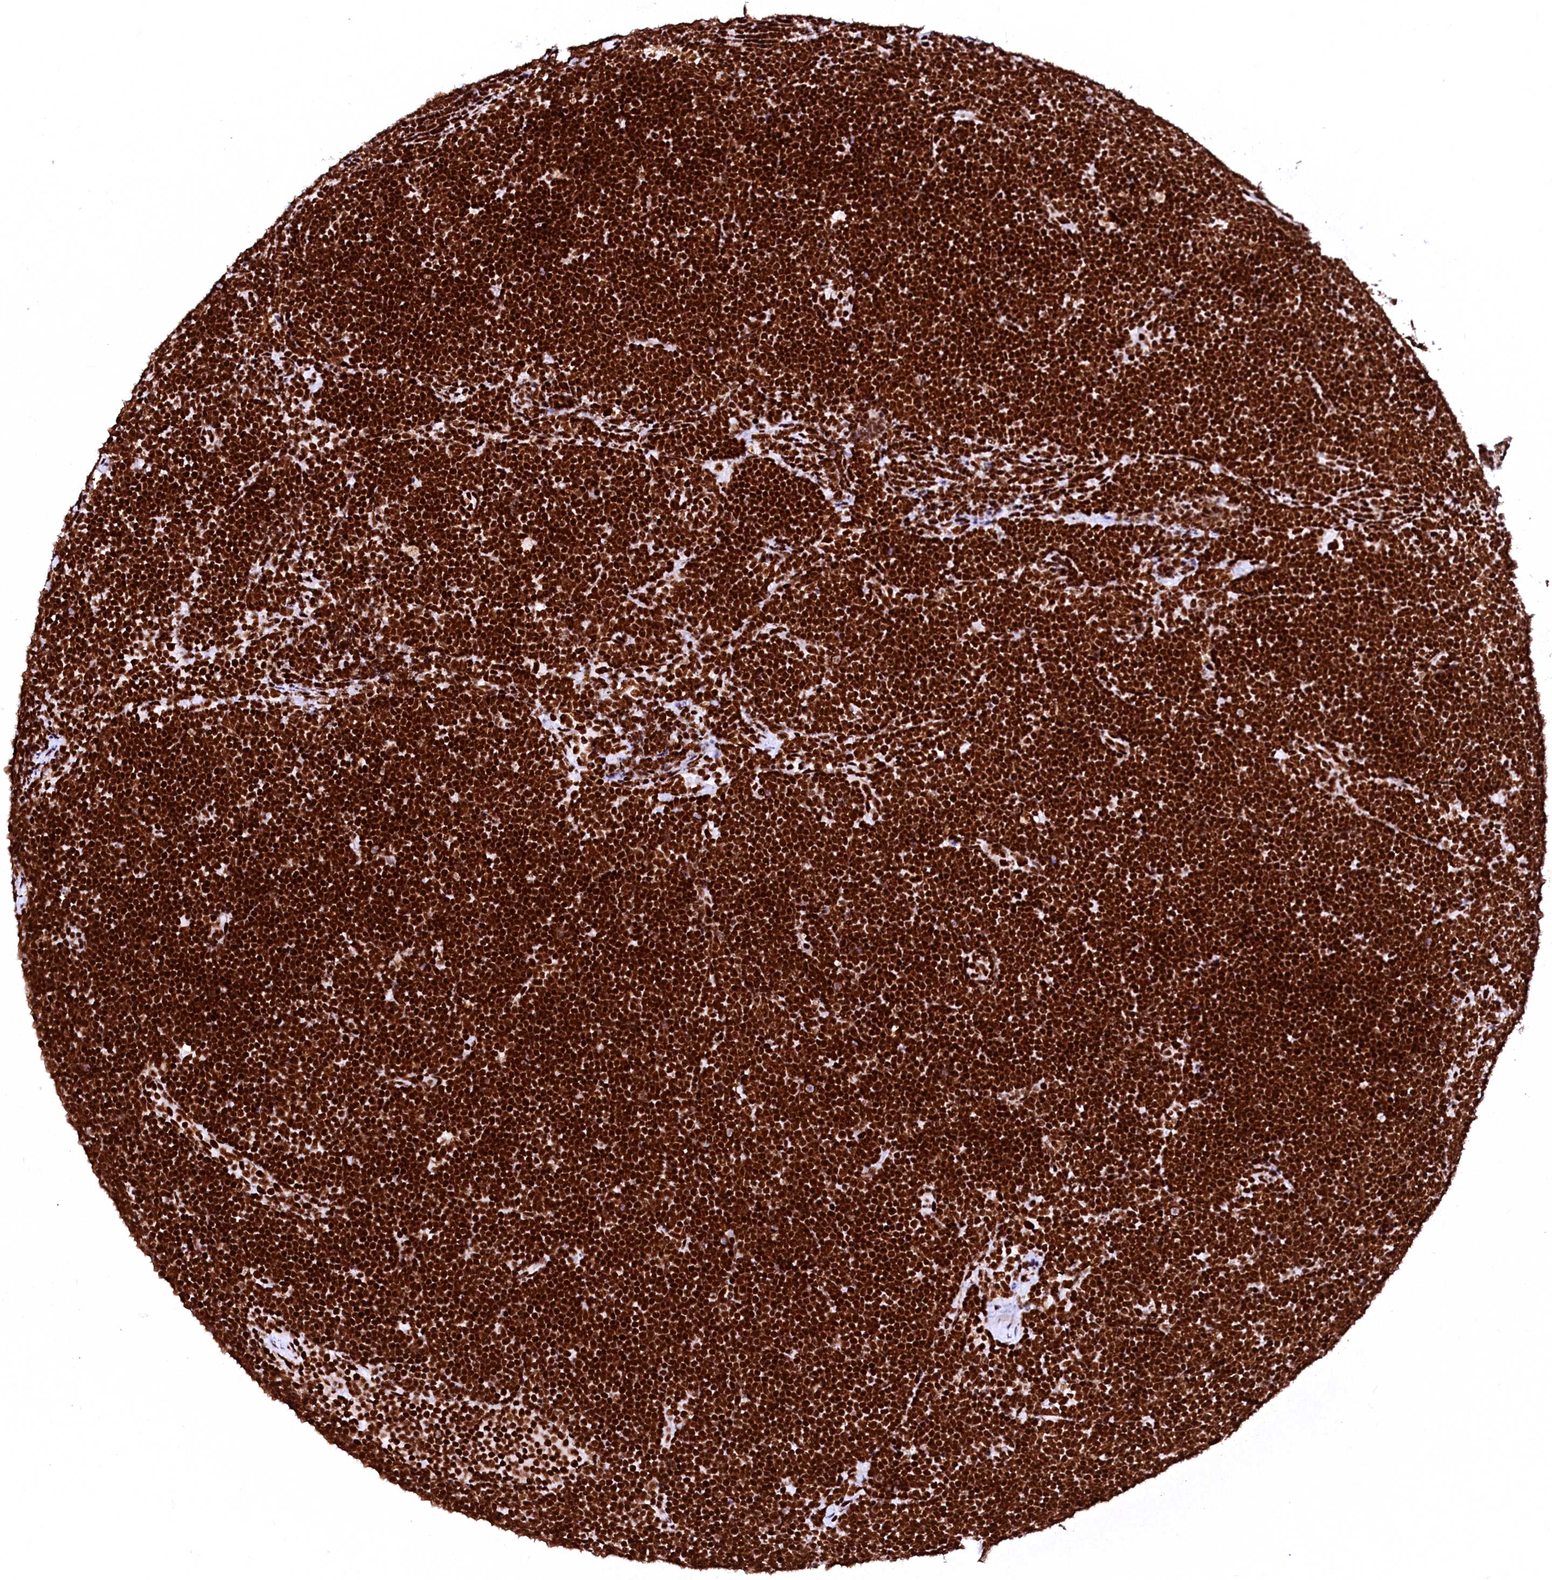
{"staining": {"intensity": "strong", "quantity": ">75%", "location": "nuclear"}, "tissue": "lymphoma", "cell_type": "Tumor cells", "image_type": "cancer", "snomed": [{"axis": "morphology", "description": "Malignant lymphoma, non-Hodgkin's type, High grade"}, {"axis": "topography", "description": "Lymph node"}], "caption": "Strong nuclear protein expression is identified in approximately >75% of tumor cells in lymphoma.", "gene": "CPSF6", "patient": {"sex": "male", "age": 13}}